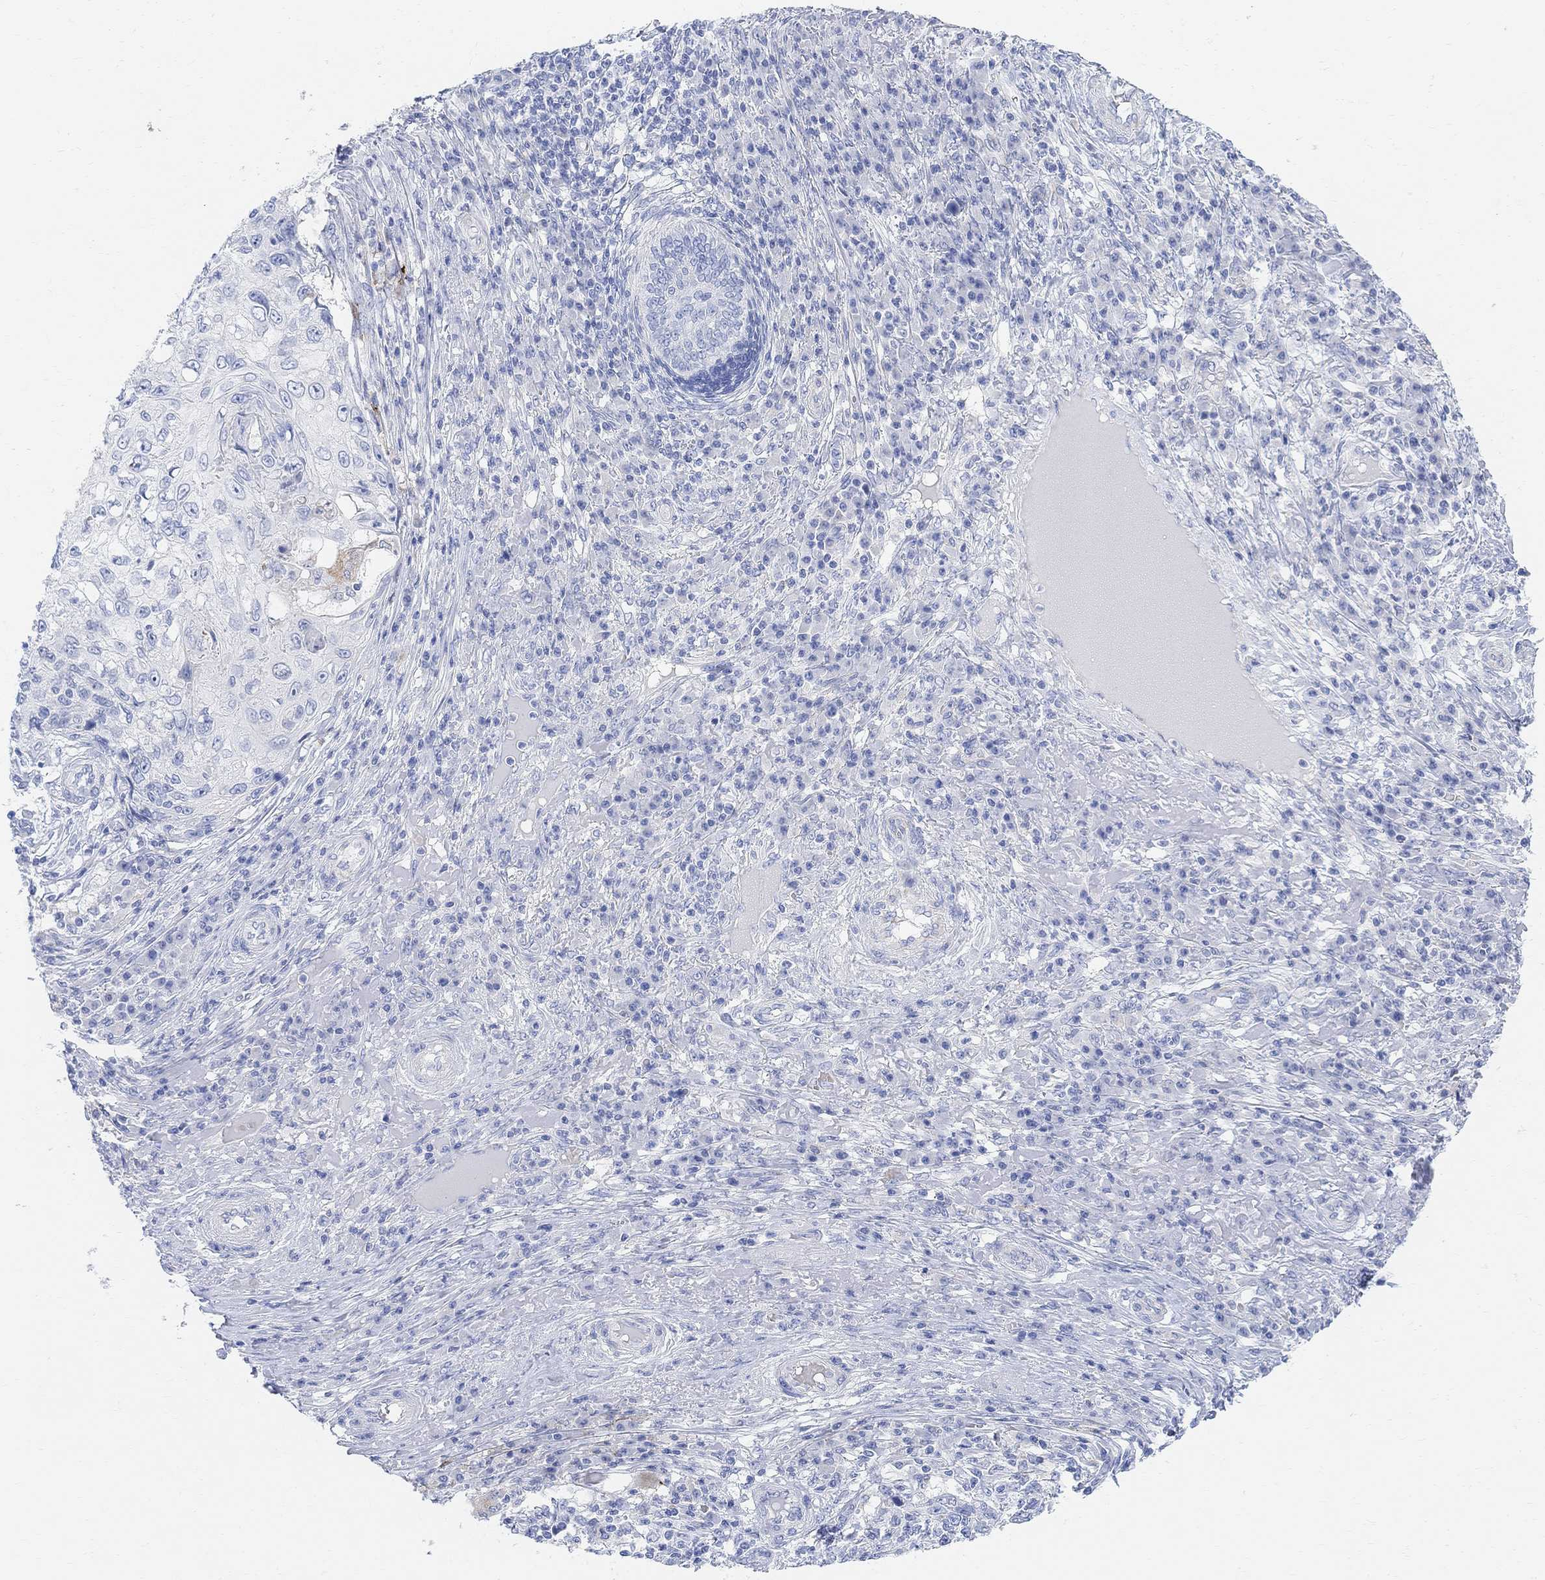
{"staining": {"intensity": "negative", "quantity": "none", "location": "none"}, "tissue": "skin cancer", "cell_type": "Tumor cells", "image_type": "cancer", "snomed": [{"axis": "morphology", "description": "Squamous cell carcinoma, NOS"}, {"axis": "topography", "description": "Skin"}], "caption": "Skin squamous cell carcinoma stained for a protein using immunohistochemistry displays no staining tumor cells.", "gene": "RETNLB", "patient": {"sex": "male", "age": 92}}